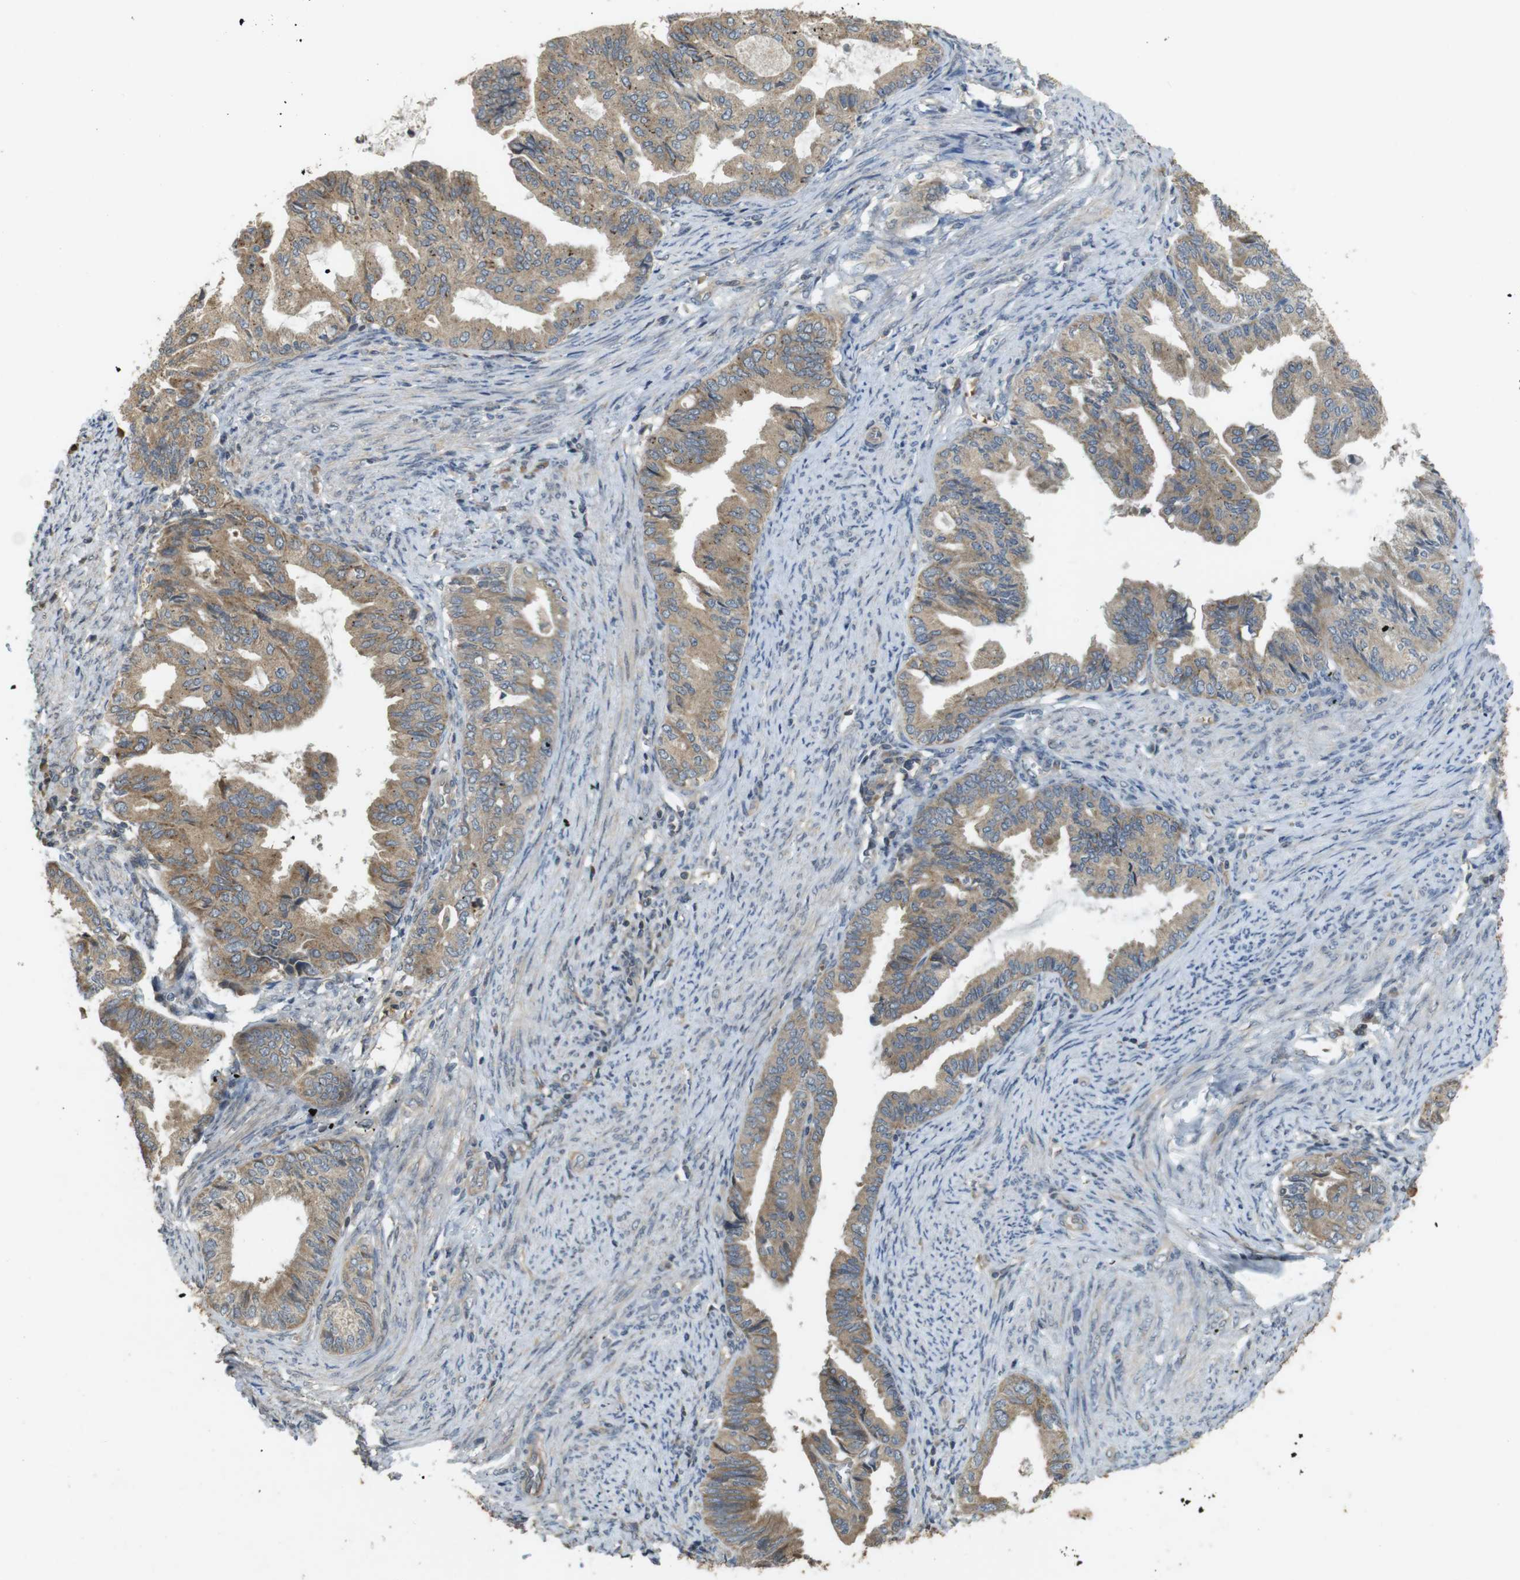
{"staining": {"intensity": "moderate", "quantity": ">75%", "location": "cytoplasmic/membranous"}, "tissue": "endometrial cancer", "cell_type": "Tumor cells", "image_type": "cancer", "snomed": [{"axis": "morphology", "description": "Adenocarcinoma, NOS"}, {"axis": "topography", "description": "Endometrium"}], "caption": "There is medium levels of moderate cytoplasmic/membranous expression in tumor cells of endometrial cancer, as demonstrated by immunohistochemical staining (brown color).", "gene": "CLTC", "patient": {"sex": "female", "age": 86}}